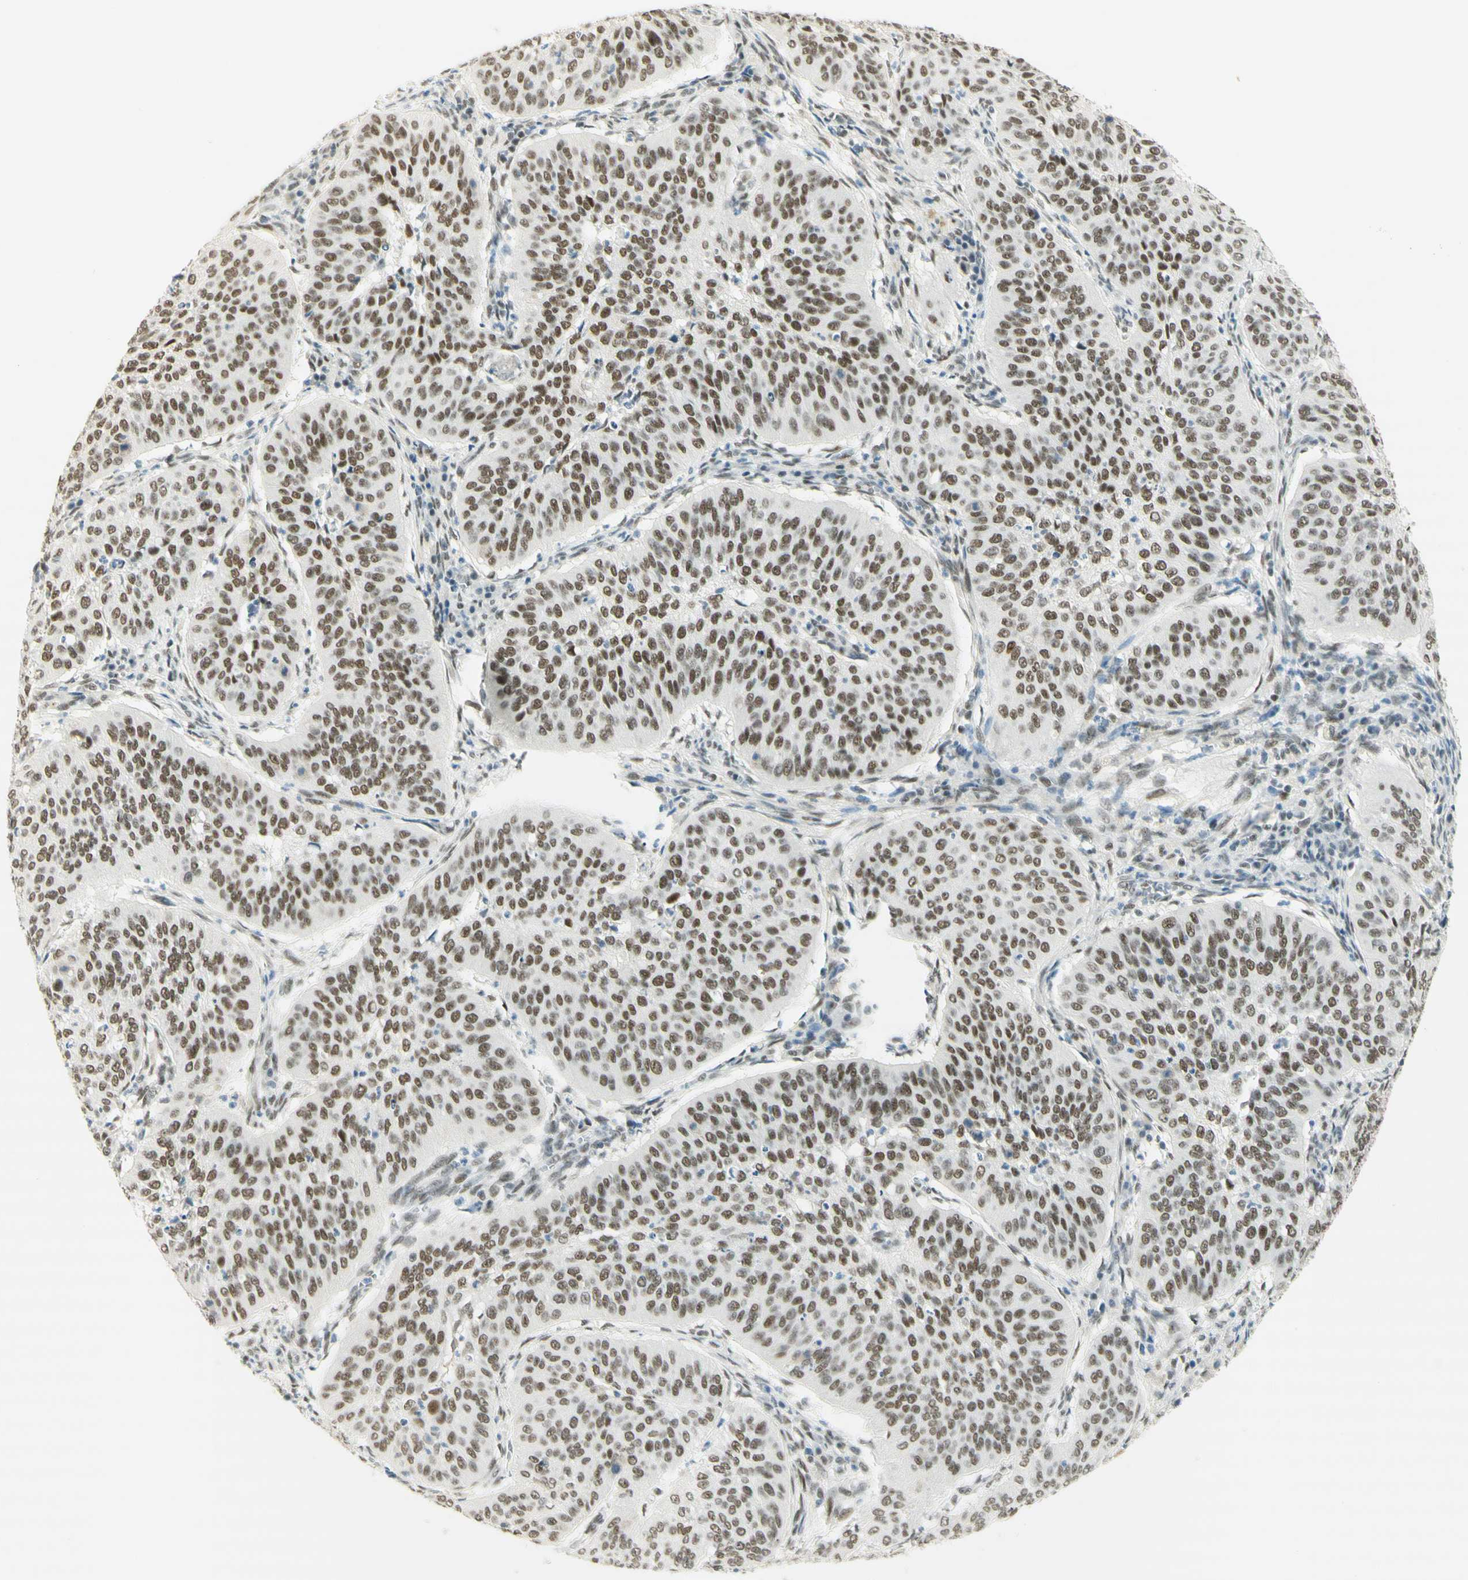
{"staining": {"intensity": "moderate", "quantity": ">75%", "location": "nuclear"}, "tissue": "cervical cancer", "cell_type": "Tumor cells", "image_type": "cancer", "snomed": [{"axis": "morphology", "description": "Normal tissue, NOS"}, {"axis": "morphology", "description": "Squamous cell carcinoma, NOS"}, {"axis": "topography", "description": "Cervix"}], "caption": "This micrograph displays cervical squamous cell carcinoma stained with immunohistochemistry (IHC) to label a protein in brown. The nuclear of tumor cells show moderate positivity for the protein. Nuclei are counter-stained blue.", "gene": "PMS2", "patient": {"sex": "female", "age": 39}}